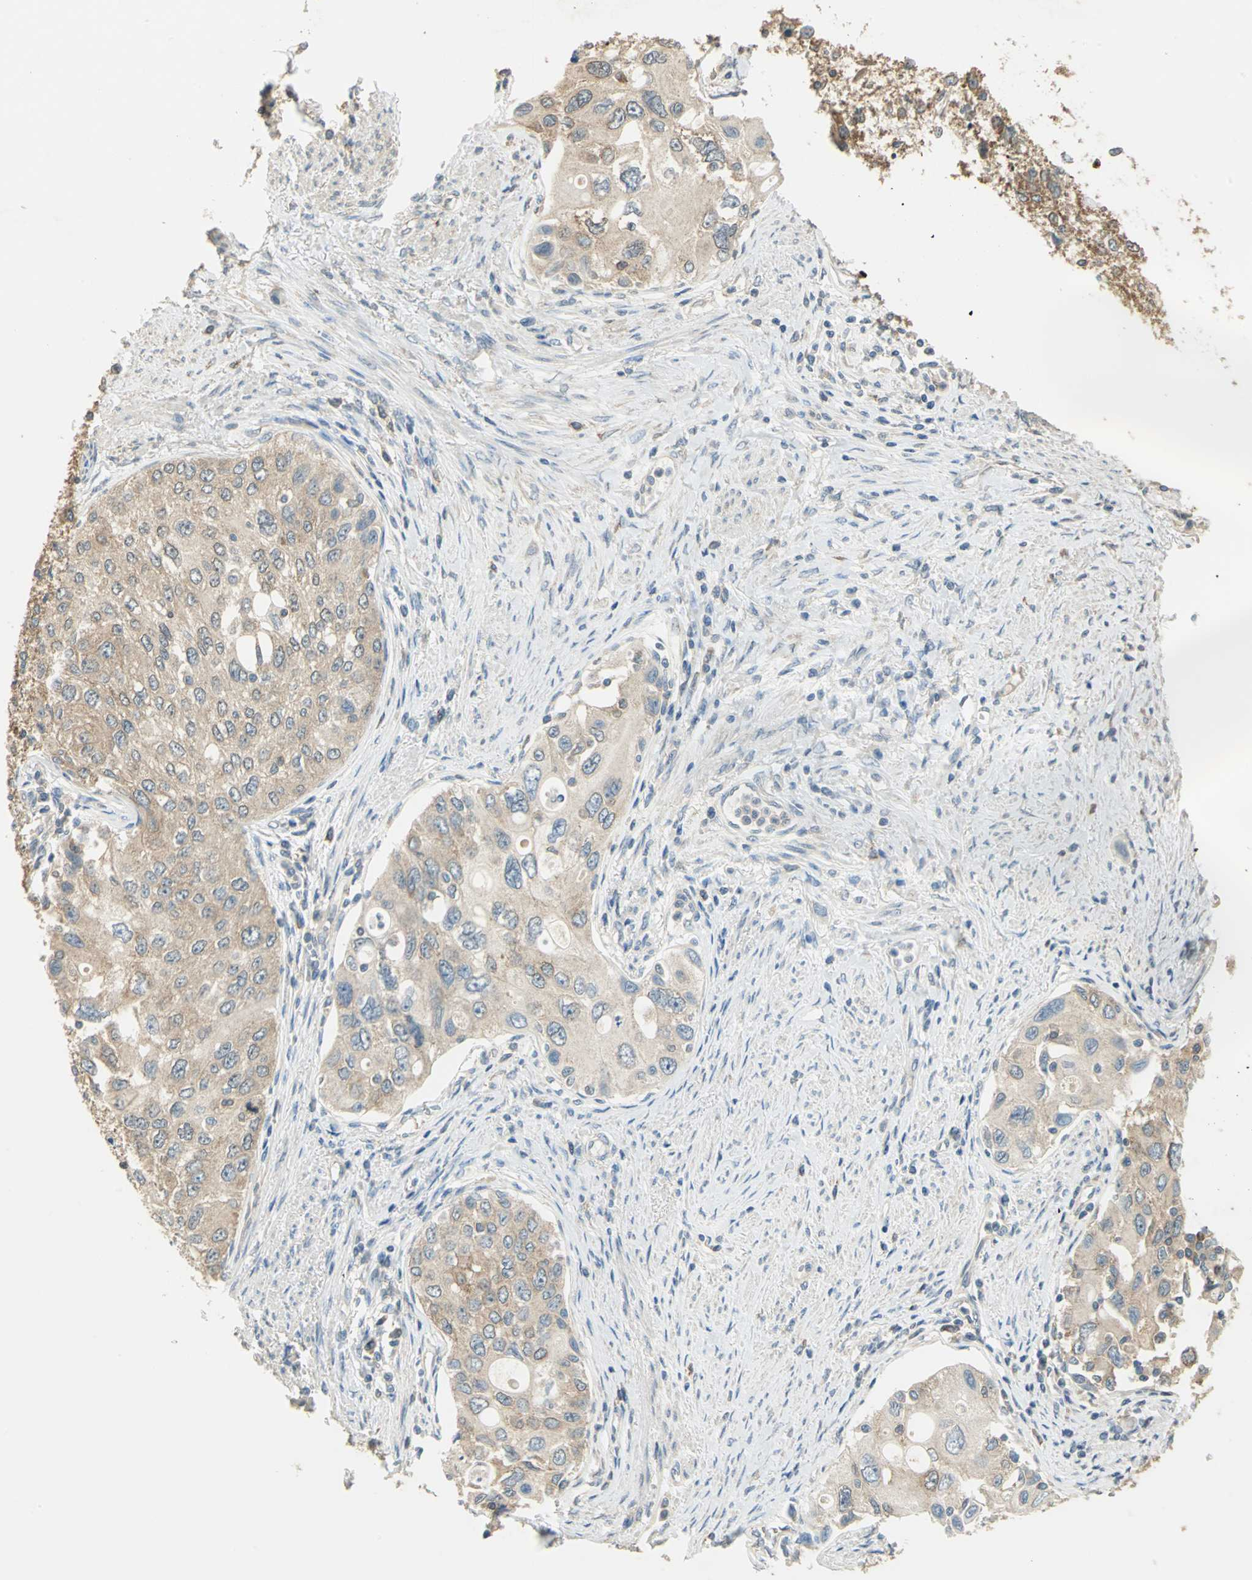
{"staining": {"intensity": "moderate", "quantity": ">75%", "location": "cytoplasmic/membranous"}, "tissue": "urothelial cancer", "cell_type": "Tumor cells", "image_type": "cancer", "snomed": [{"axis": "morphology", "description": "Urothelial carcinoma, High grade"}, {"axis": "topography", "description": "Urinary bladder"}], "caption": "Immunohistochemical staining of human urothelial cancer demonstrates medium levels of moderate cytoplasmic/membranous staining in approximately >75% of tumor cells.", "gene": "SHC2", "patient": {"sex": "female", "age": 56}}